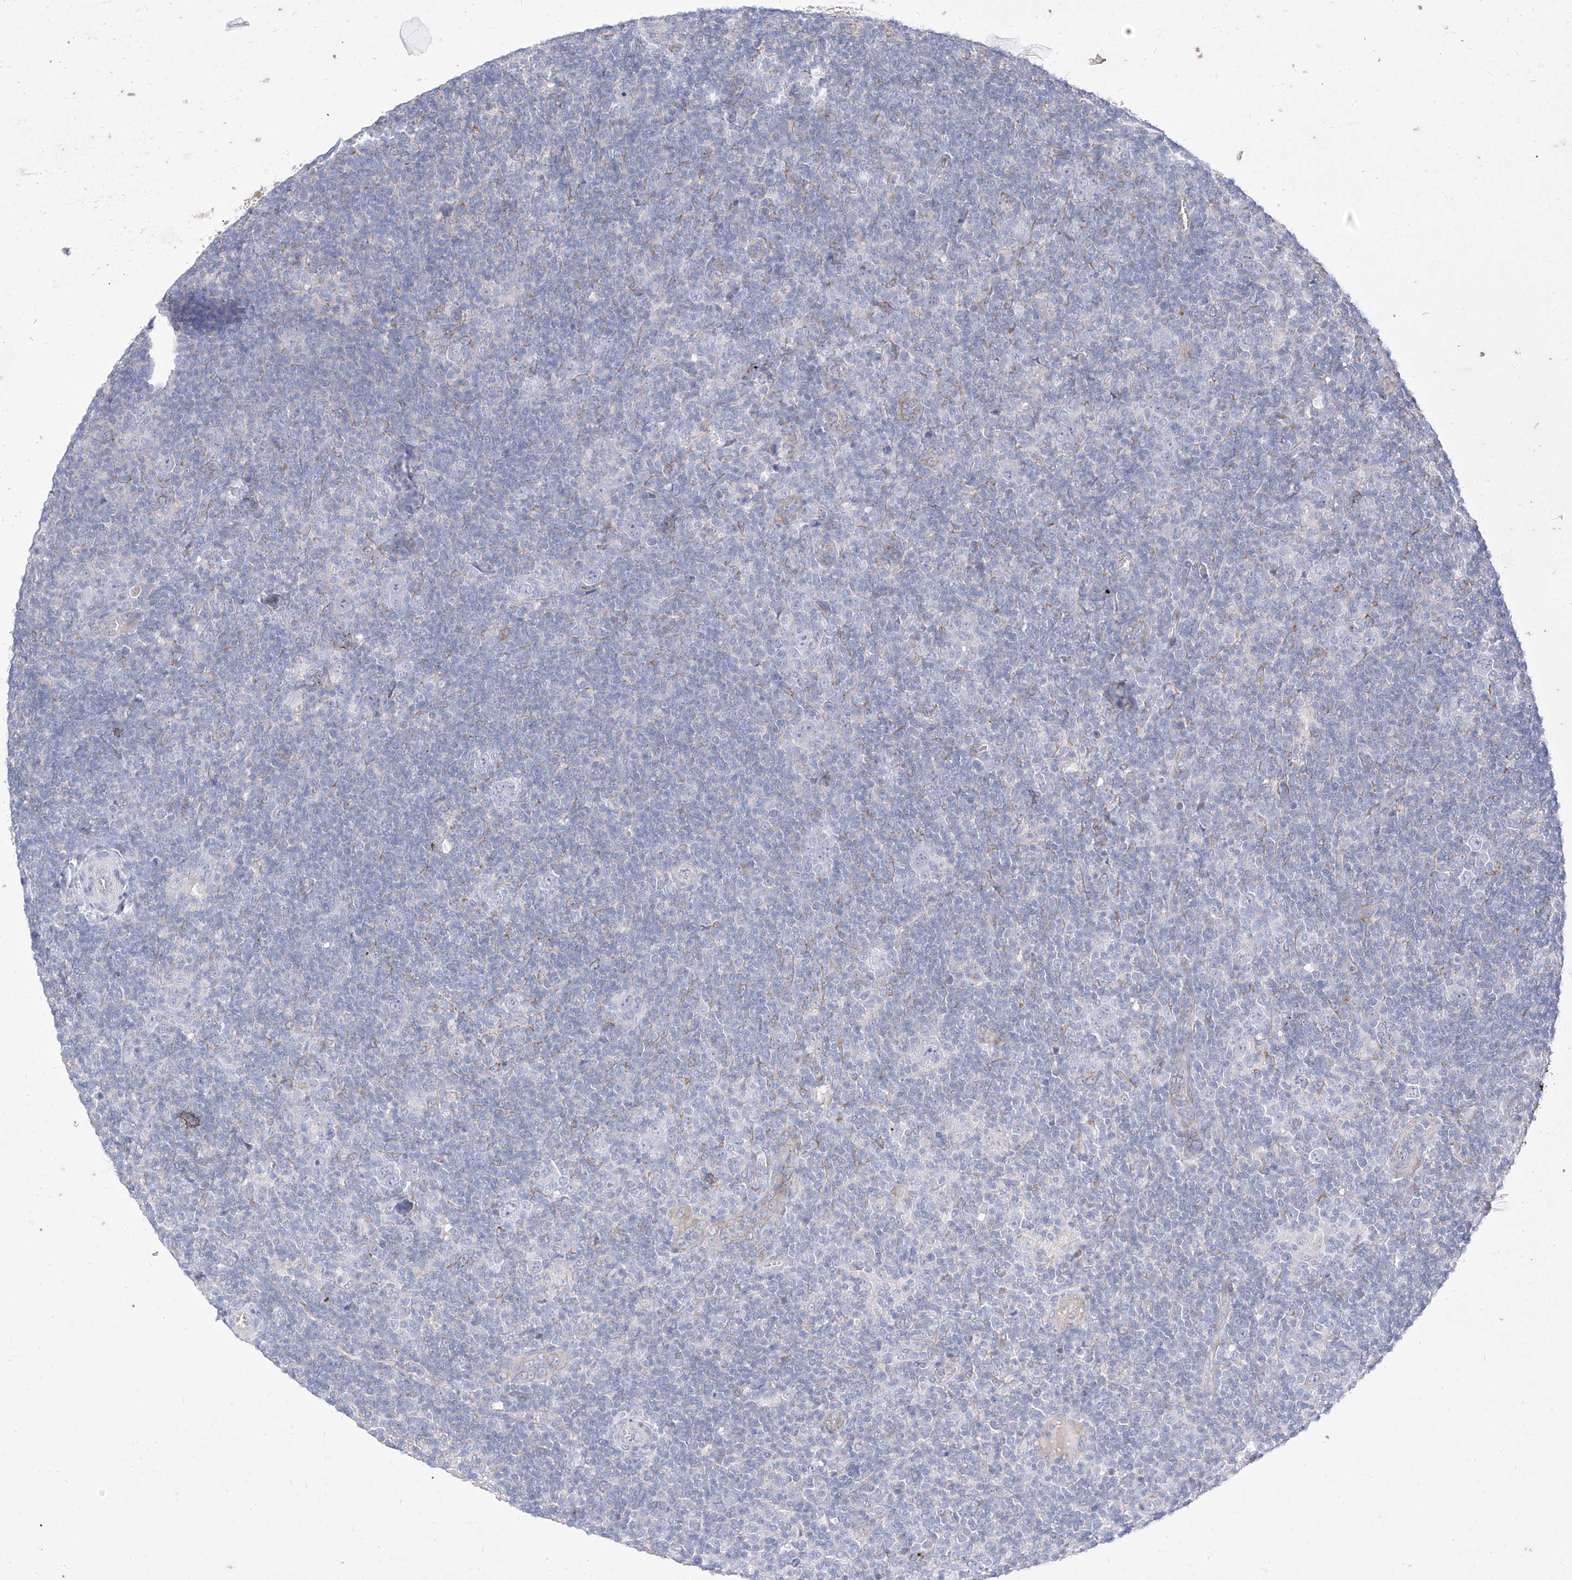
{"staining": {"intensity": "negative", "quantity": "none", "location": "none"}, "tissue": "lymphoma", "cell_type": "Tumor cells", "image_type": "cancer", "snomed": [{"axis": "morphology", "description": "Hodgkin's disease, NOS"}, {"axis": "topography", "description": "Lymph node"}], "caption": "Immunohistochemical staining of lymphoma shows no significant expression in tumor cells. The staining was performed using DAB (3,3'-diaminobenzidine) to visualize the protein expression in brown, while the nuclei were stained in blue with hematoxylin (Magnification: 20x).", "gene": "RASA2", "patient": {"sex": "female", "age": 57}}